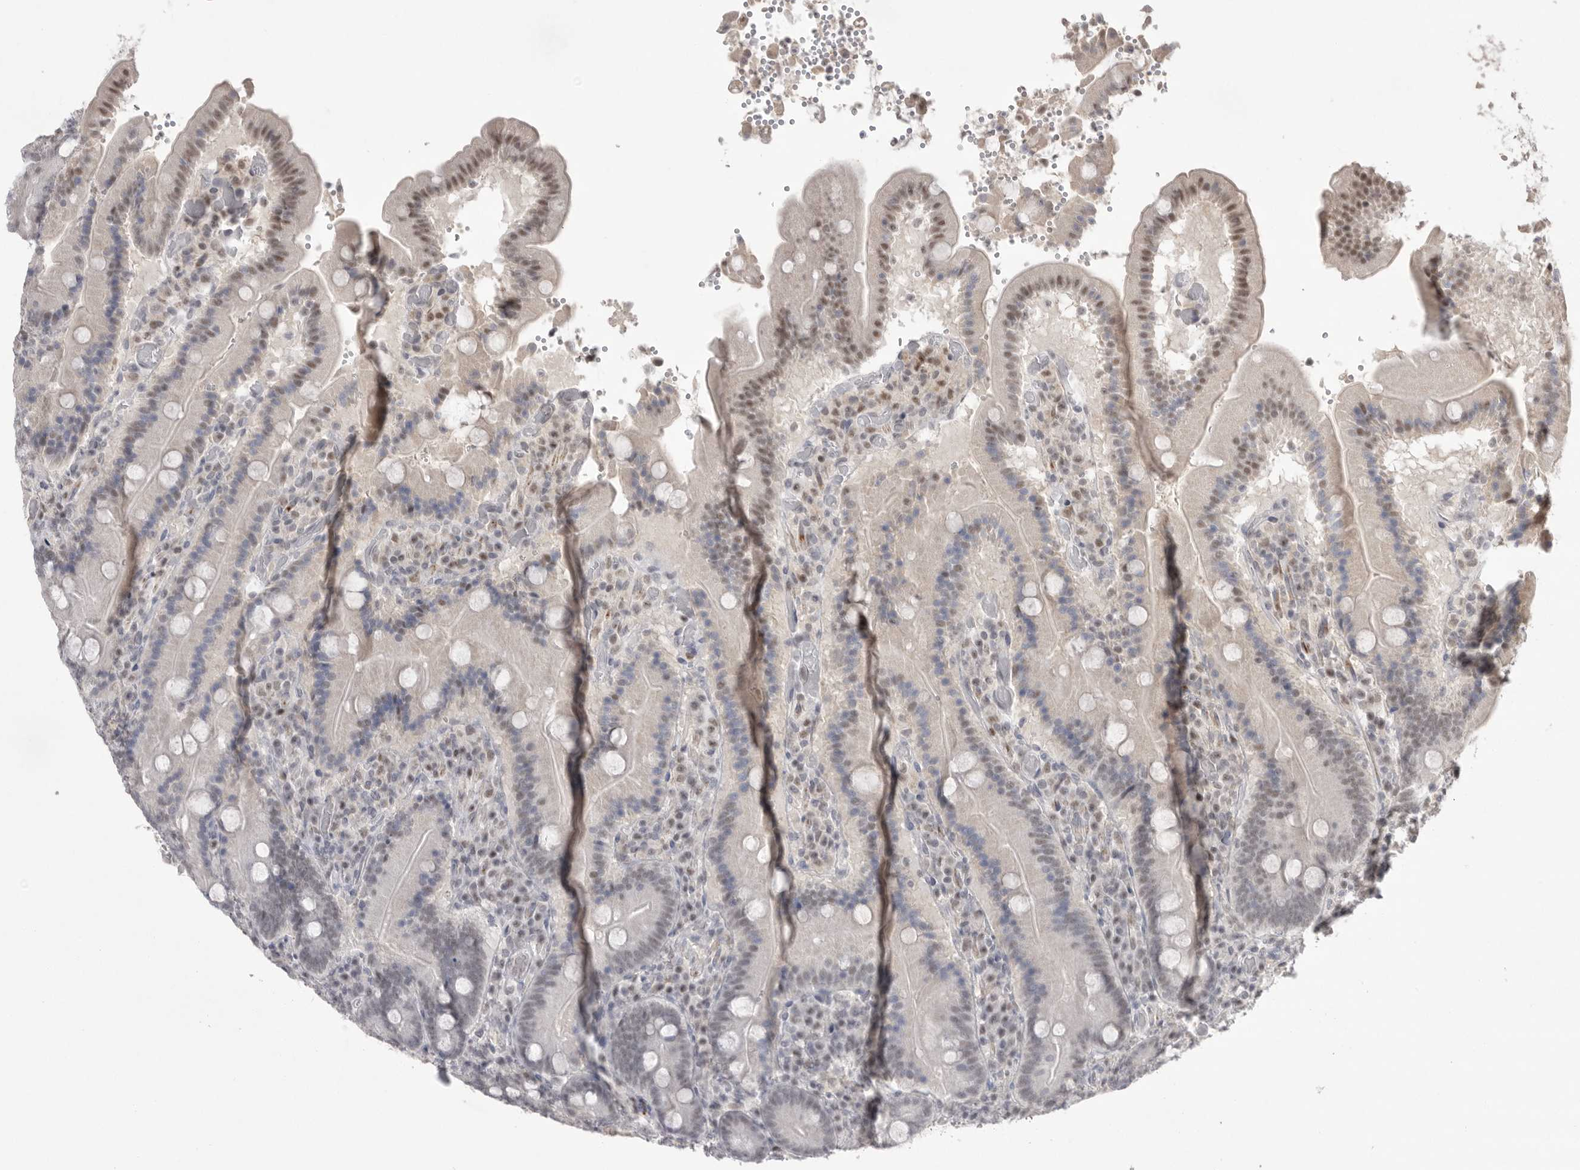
{"staining": {"intensity": "moderate", "quantity": "<25%", "location": "cytoplasmic/membranous,nuclear"}, "tissue": "duodenum", "cell_type": "Glandular cells", "image_type": "normal", "snomed": [{"axis": "morphology", "description": "Normal tissue, NOS"}, {"axis": "topography", "description": "Duodenum"}], "caption": "Immunohistochemical staining of unremarkable human duodenum shows <25% levels of moderate cytoplasmic/membranous,nuclear protein staining in approximately <25% of glandular cells.", "gene": "HUS1", "patient": {"sex": "female", "age": 62}}